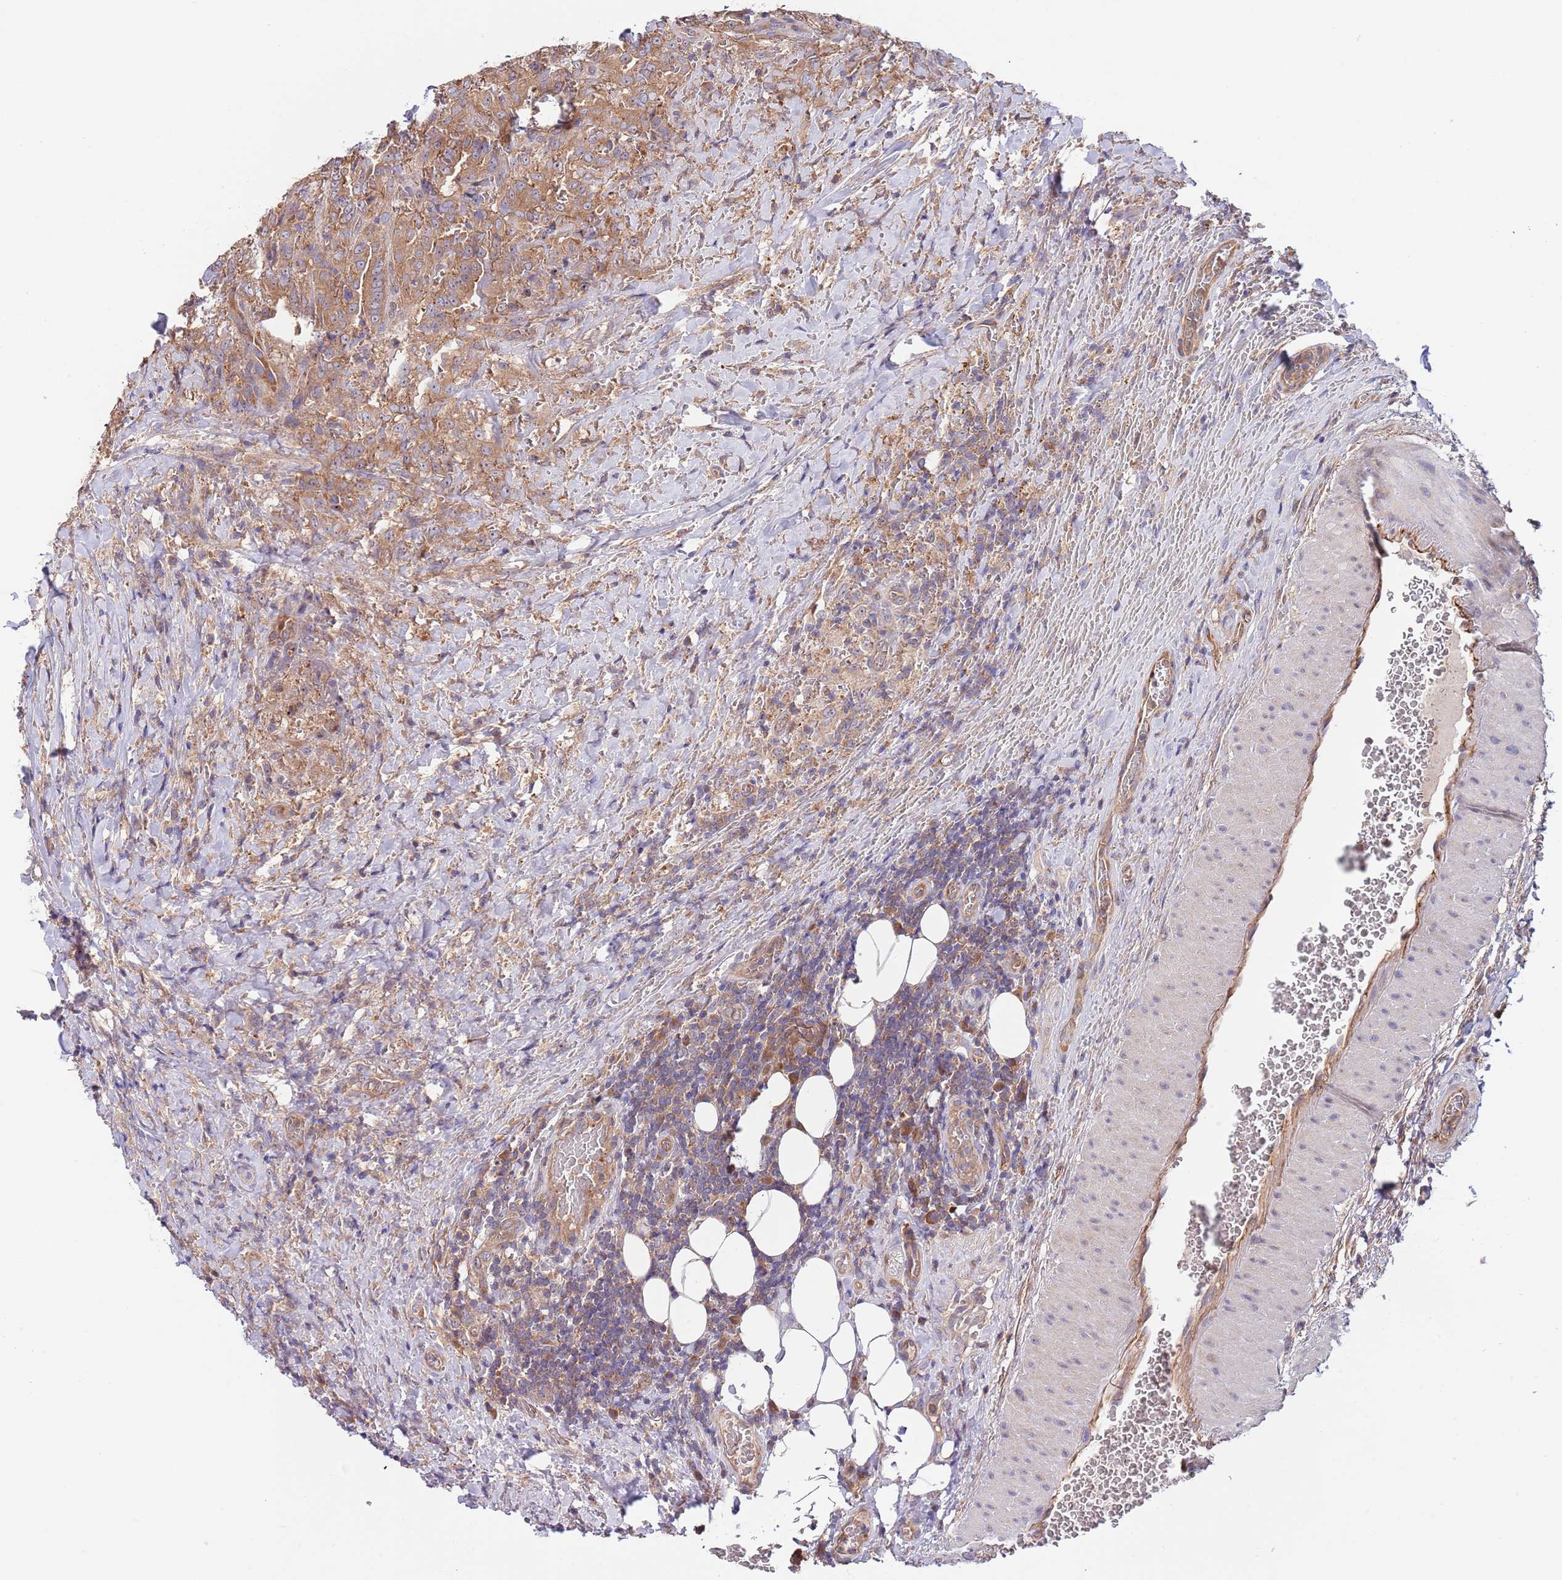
{"staining": {"intensity": "moderate", "quantity": ">75%", "location": "cytoplasmic/membranous"}, "tissue": "thyroid cancer", "cell_type": "Tumor cells", "image_type": "cancer", "snomed": [{"axis": "morphology", "description": "Papillary adenocarcinoma, NOS"}, {"axis": "topography", "description": "Thyroid gland"}], "caption": "Immunohistochemistry (DAB) staining of thyroid cancer reveals moderate cytoplasmic/membranous protein staining in approximately >75% of tumor cells. The staining is performed using DAB brown chromogen to label protein expression. The nuclei are counter-stained blue using hematoxylin.", "gene": "EIF3F", "patient": {"sex": "male", "age": 61}}